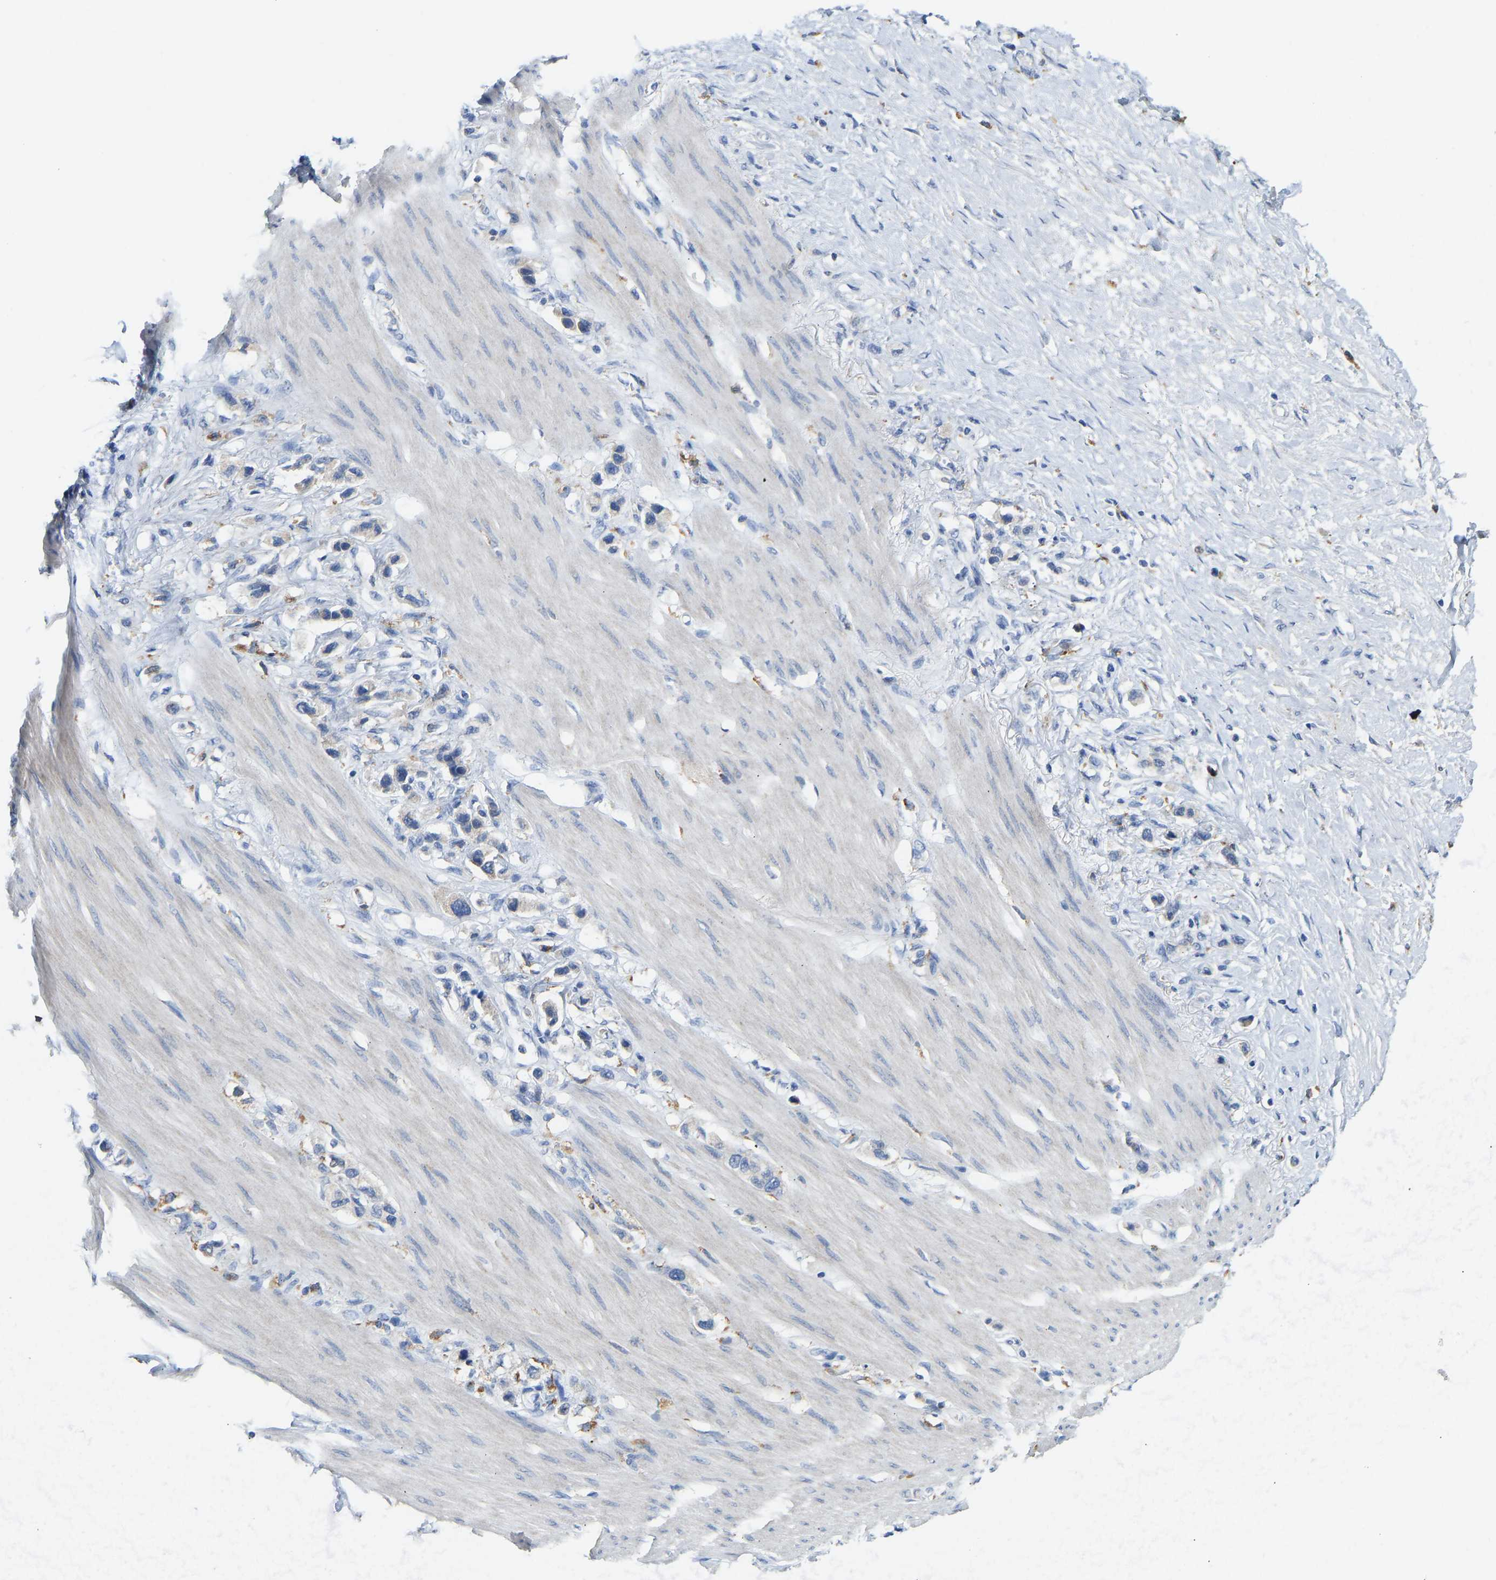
{"staining": {"intensity": "negative", "quantity": "none", "location": "none"}, "tissue": "stomach cancer", "cell_type": "Tumor cells", "image_type": "cancer", "snomed": [{"axis": "morphology", "description": "Adenocarcinoma, NOS"}, {"axis": "topography", "description": "Stomach"}], "caption": "Immunohistochemistry (IHC) of human stomach cancer (adenocarcinoma) reveals no staining in tumor cells.", "gene": "ATP6V1E1", "patient": {"sex": "female", "age": 65}}